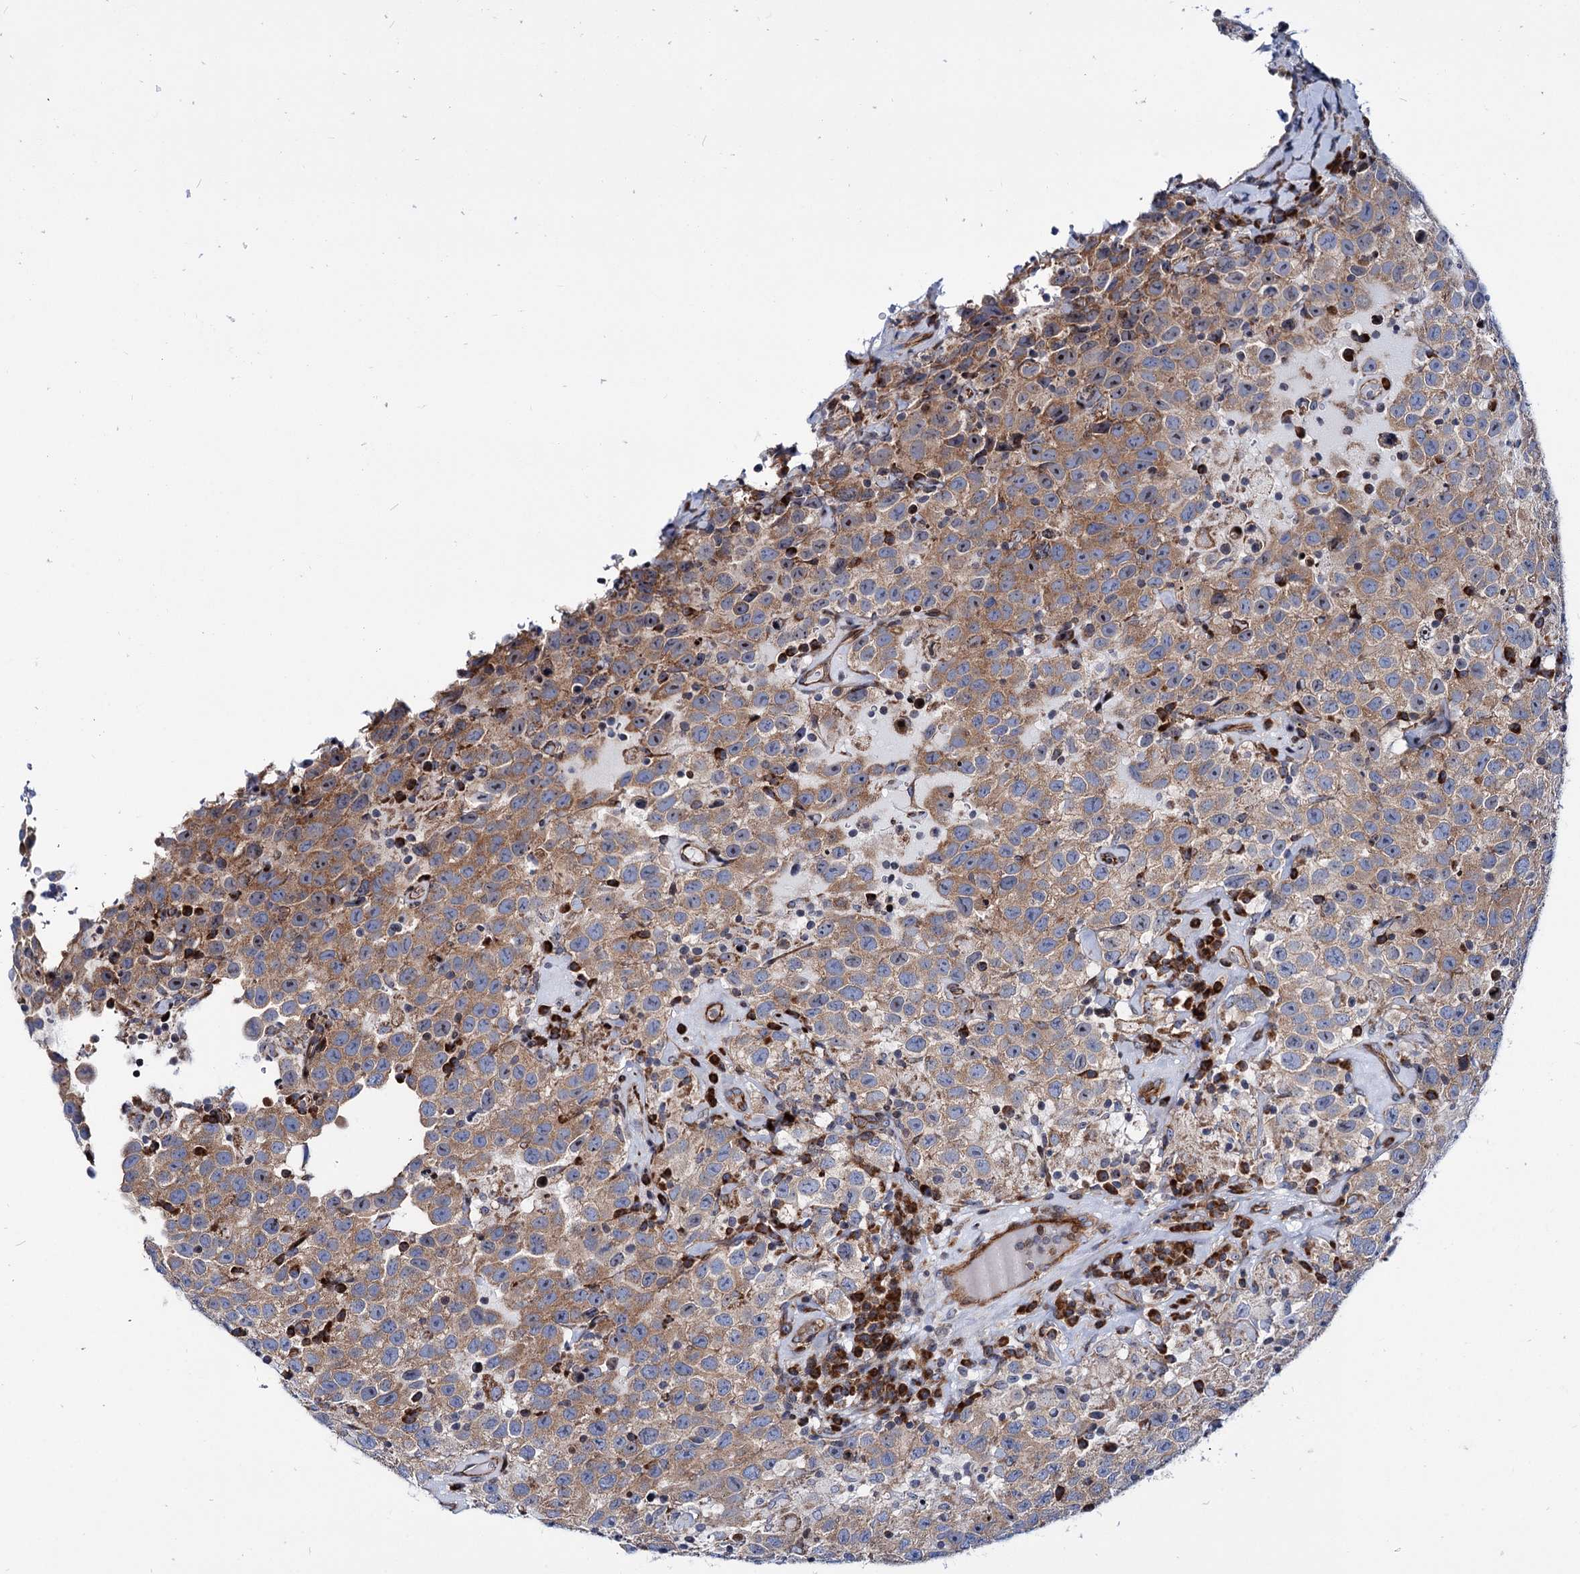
{"staining": {"intensity": "moderate", "quantity": ">75%", "location": "cytoplasmic/membranous"}, "tissue": "testis cancer", "cell_type": "Tumor cells", "image_type": "cancer", "snomed": [{"axis": "morphology", "description": "Seminoma, NOS"}, {"axis": "topography", "description": "Testis"}], "caption": "This micrograph displays testis seminoma stained with IHC to label a protein in brown. The cytoplasmic/membranous of tumor cells show moderate positivity for the protein. Nuclei are counter-stained blue.", "gene": "THAP9", "patient": {"sex": "male", "age": 41}}